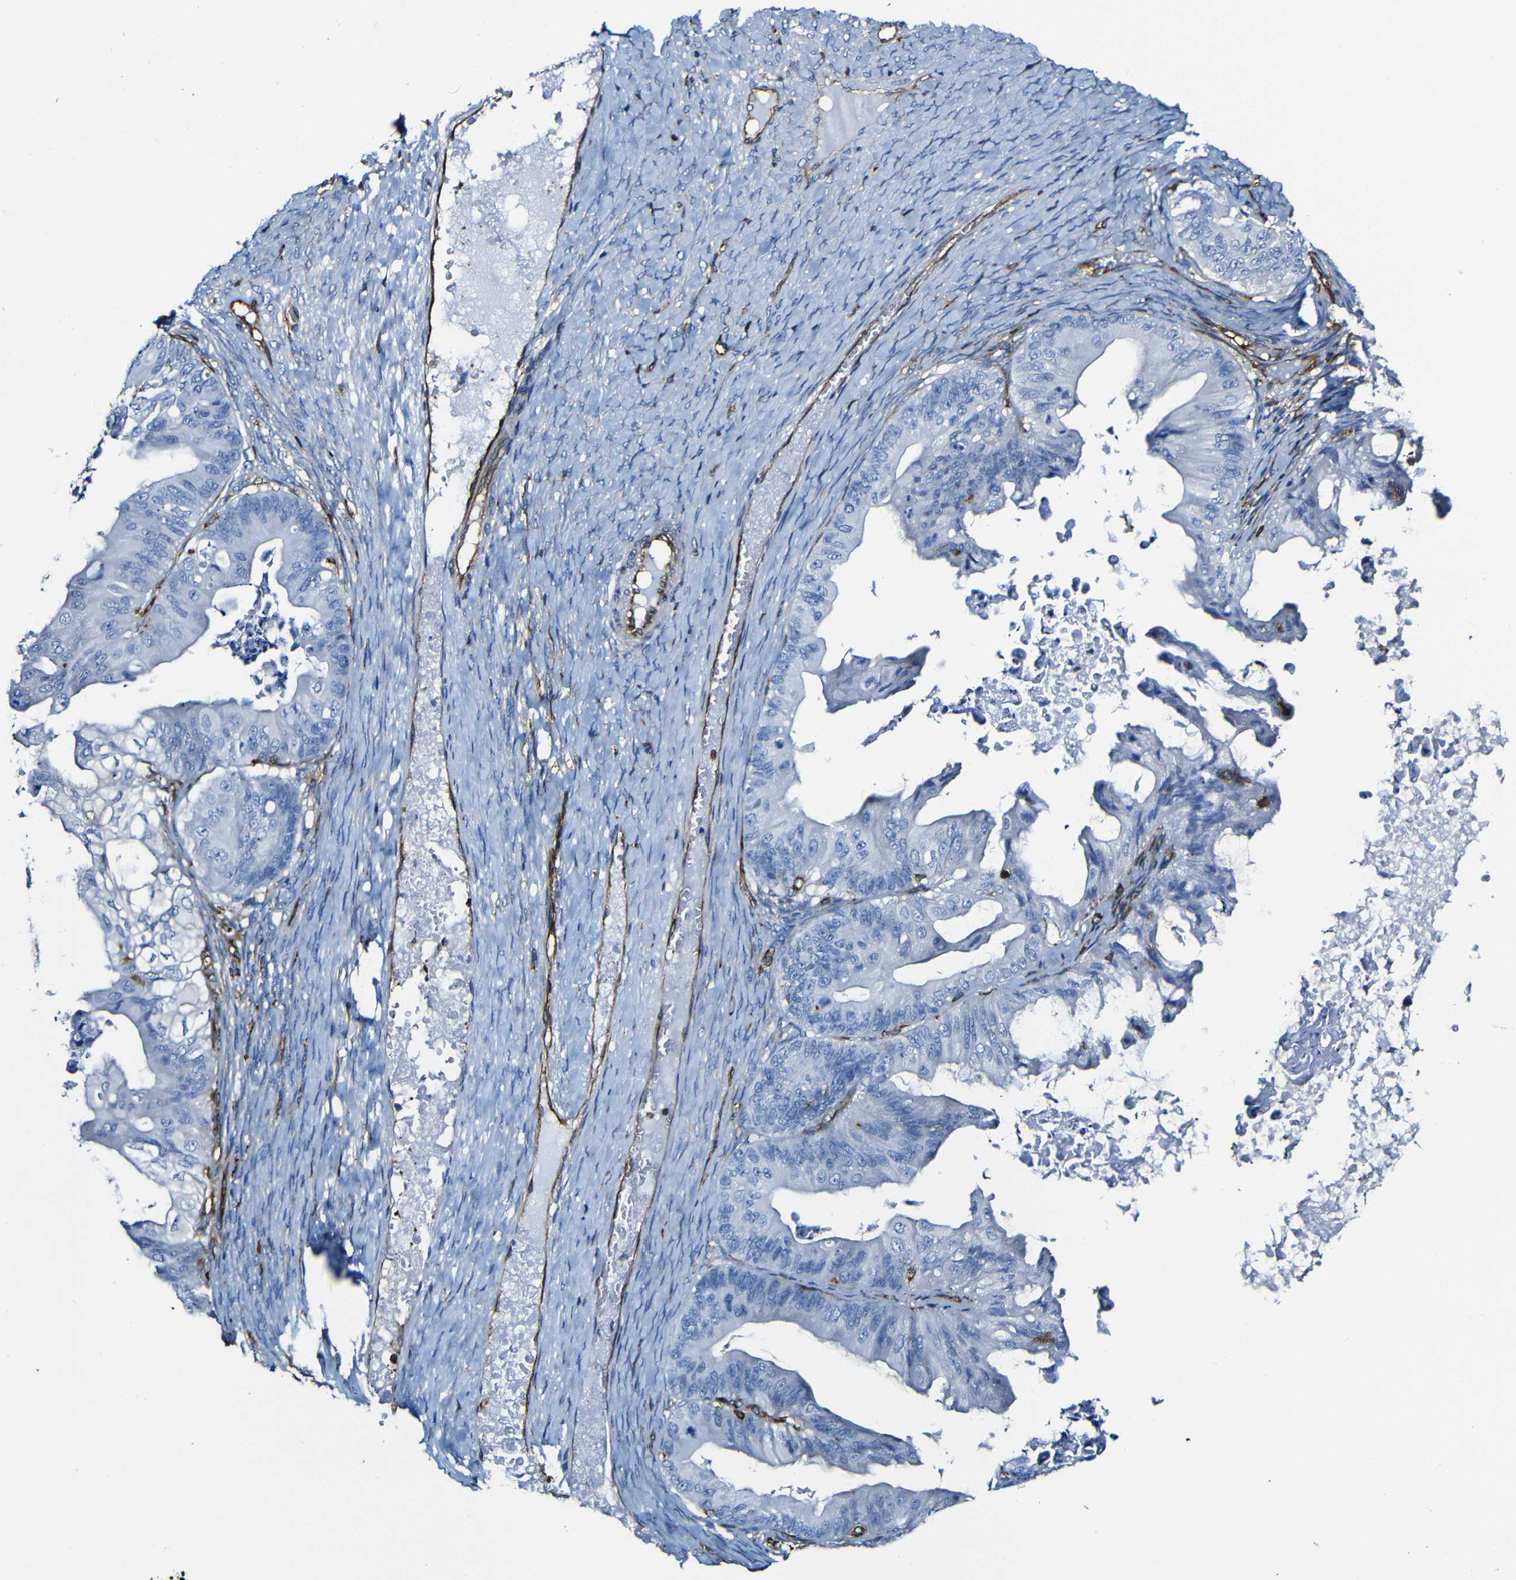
{"staining": {"intensity": "negative", "quantity": "none", "location": "none"}, "tissue": "ovarian cancer", "cell_type": "Tumor cells", "image_type": "cancer", "snomed": [{"axis": "morphology", "description": "Cystadenocarcinoma, mucinous, NOS"}, {"axis": "topography", "description": "Ovary"}], "caption": "DAB (3,3'-diaminobenzidine) immunohistochemical staining of ovarian mucinous cystadenocarcinoma shows no significant positivity in tumor cells.", "gene": "MSN", "patient": {"sex": "female", "age": 37}}